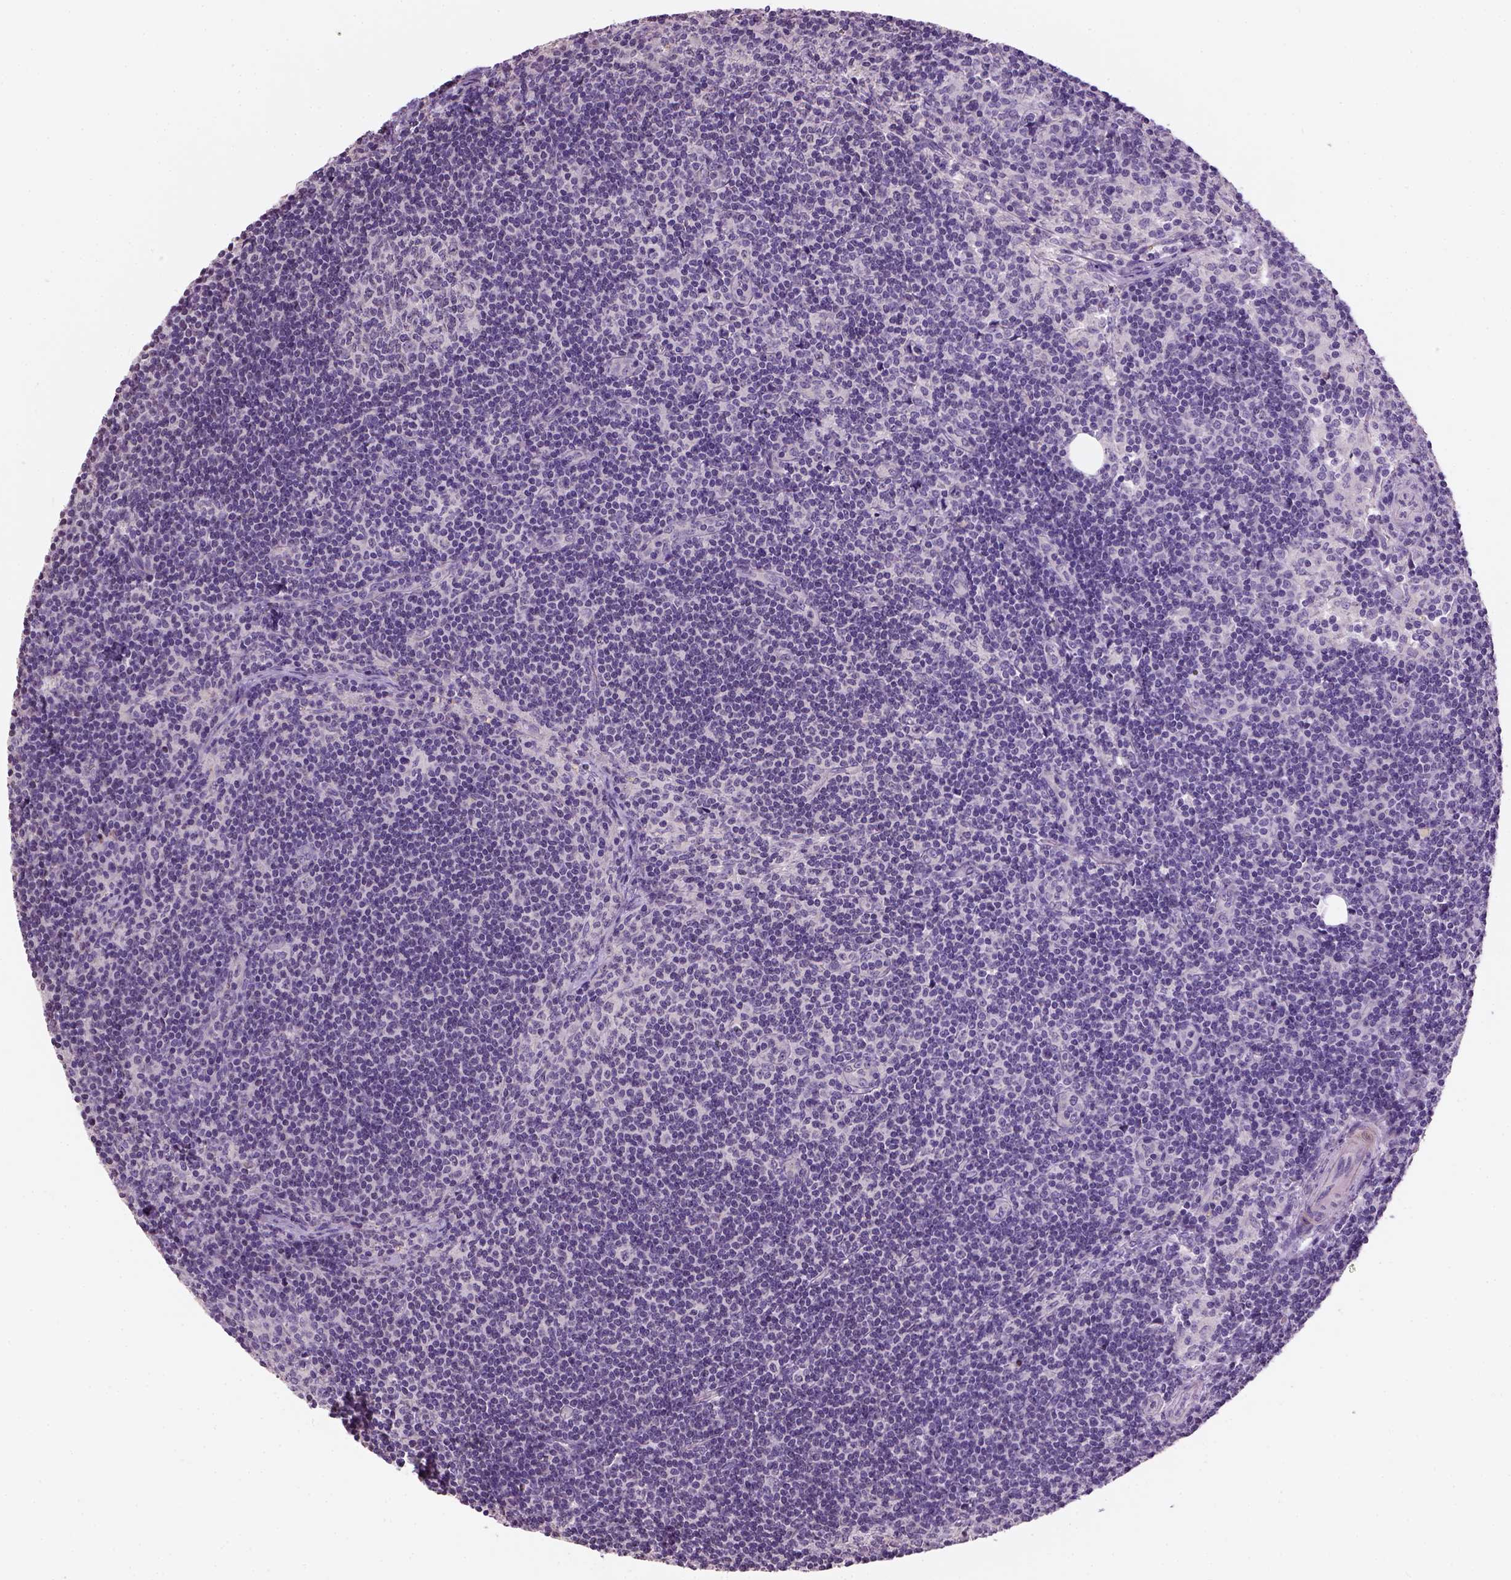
{"staining": {"intensity": "negative", "quantity": "none", "location": "none"}, "tissue": "lymph node", "cell_type": "Germinal center cells", "image_type": "normal", "snomed": [{"axis": "morphology", "description": "Normal tissue, NOS"}, {"axis": "topography", "description": "Lymph node"}], "caption": "Immunohistochemistry of benign lymph node exhibits no staining in germinal center cells.", "gene": "NUDT6", "patient": {"sex": "female", "age": 41}}